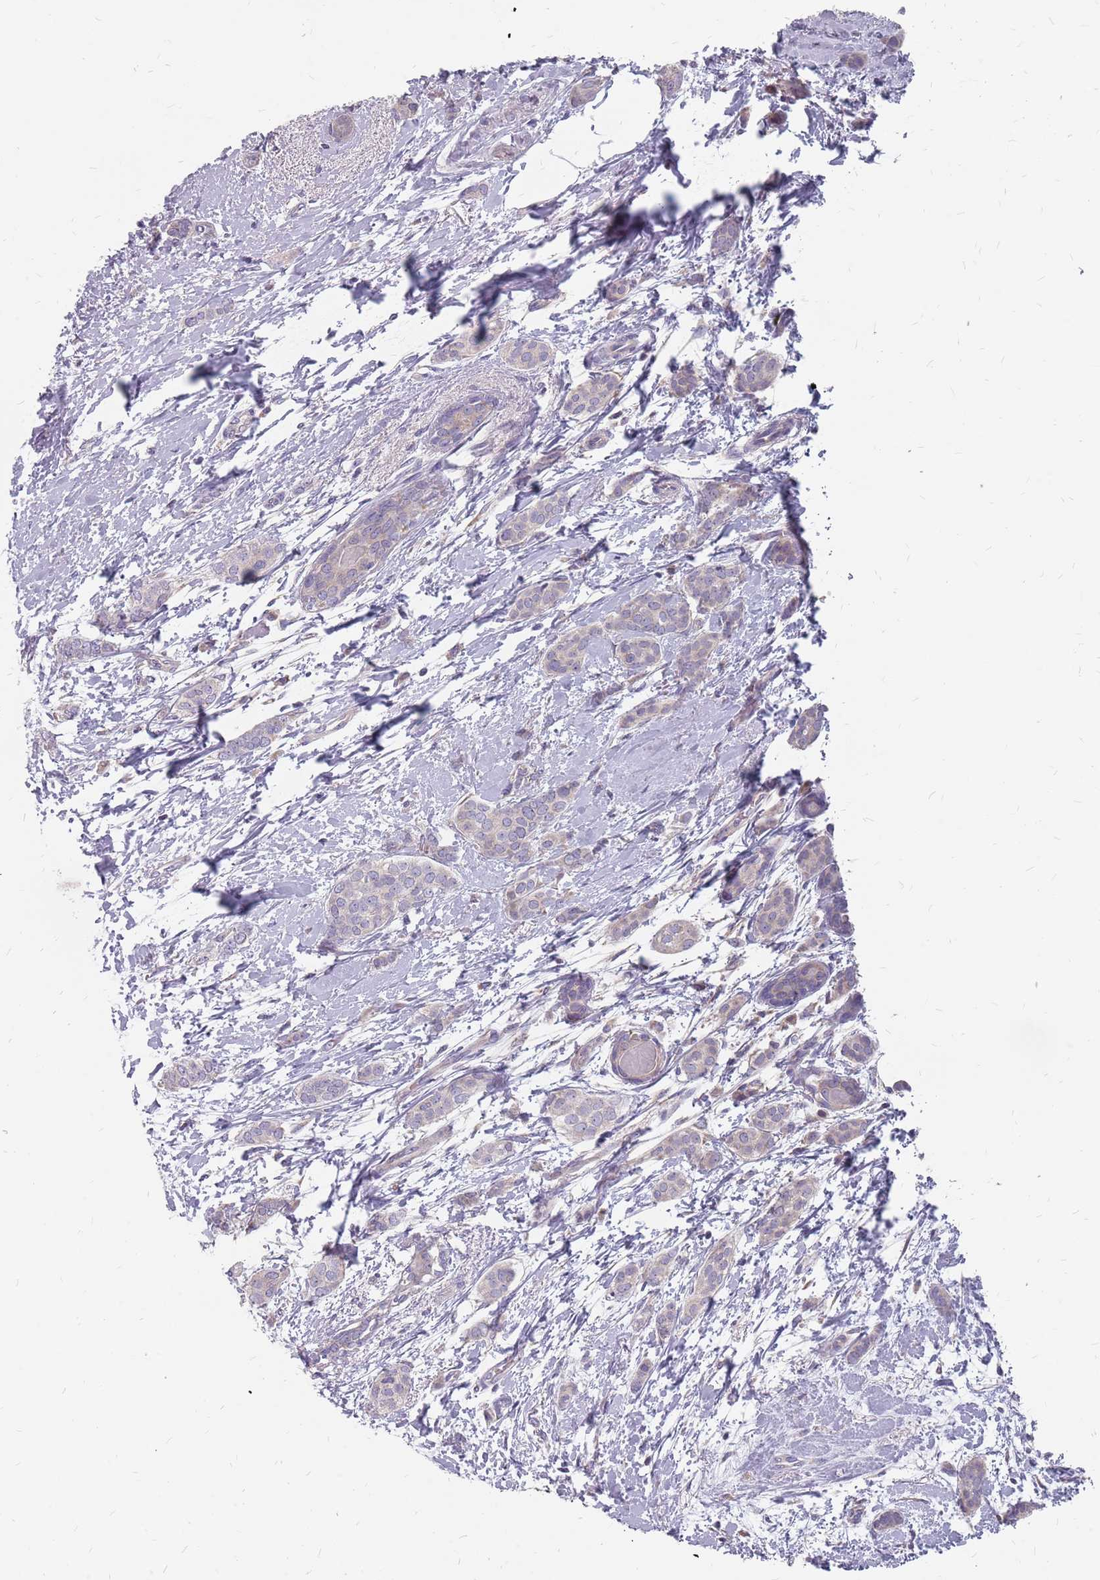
{"staining": {"intensity": "negative", "quantity": "none", "location": "none"}, "tissue": "breast cancer", "cell_type": "Tumor cells", "image_type": "cancer", "snomed": [{"axis": "morphology", "description": "Duct carcinoma"}, {"axis": "topography", "description": "Breast"}], "caption": "Breast intraductal carcinoma was stained to show a protein in brown. There is no significant staining in tumor cells.", "gene": "CMTR2", "patient": {"sex": "female", "age": 72}}